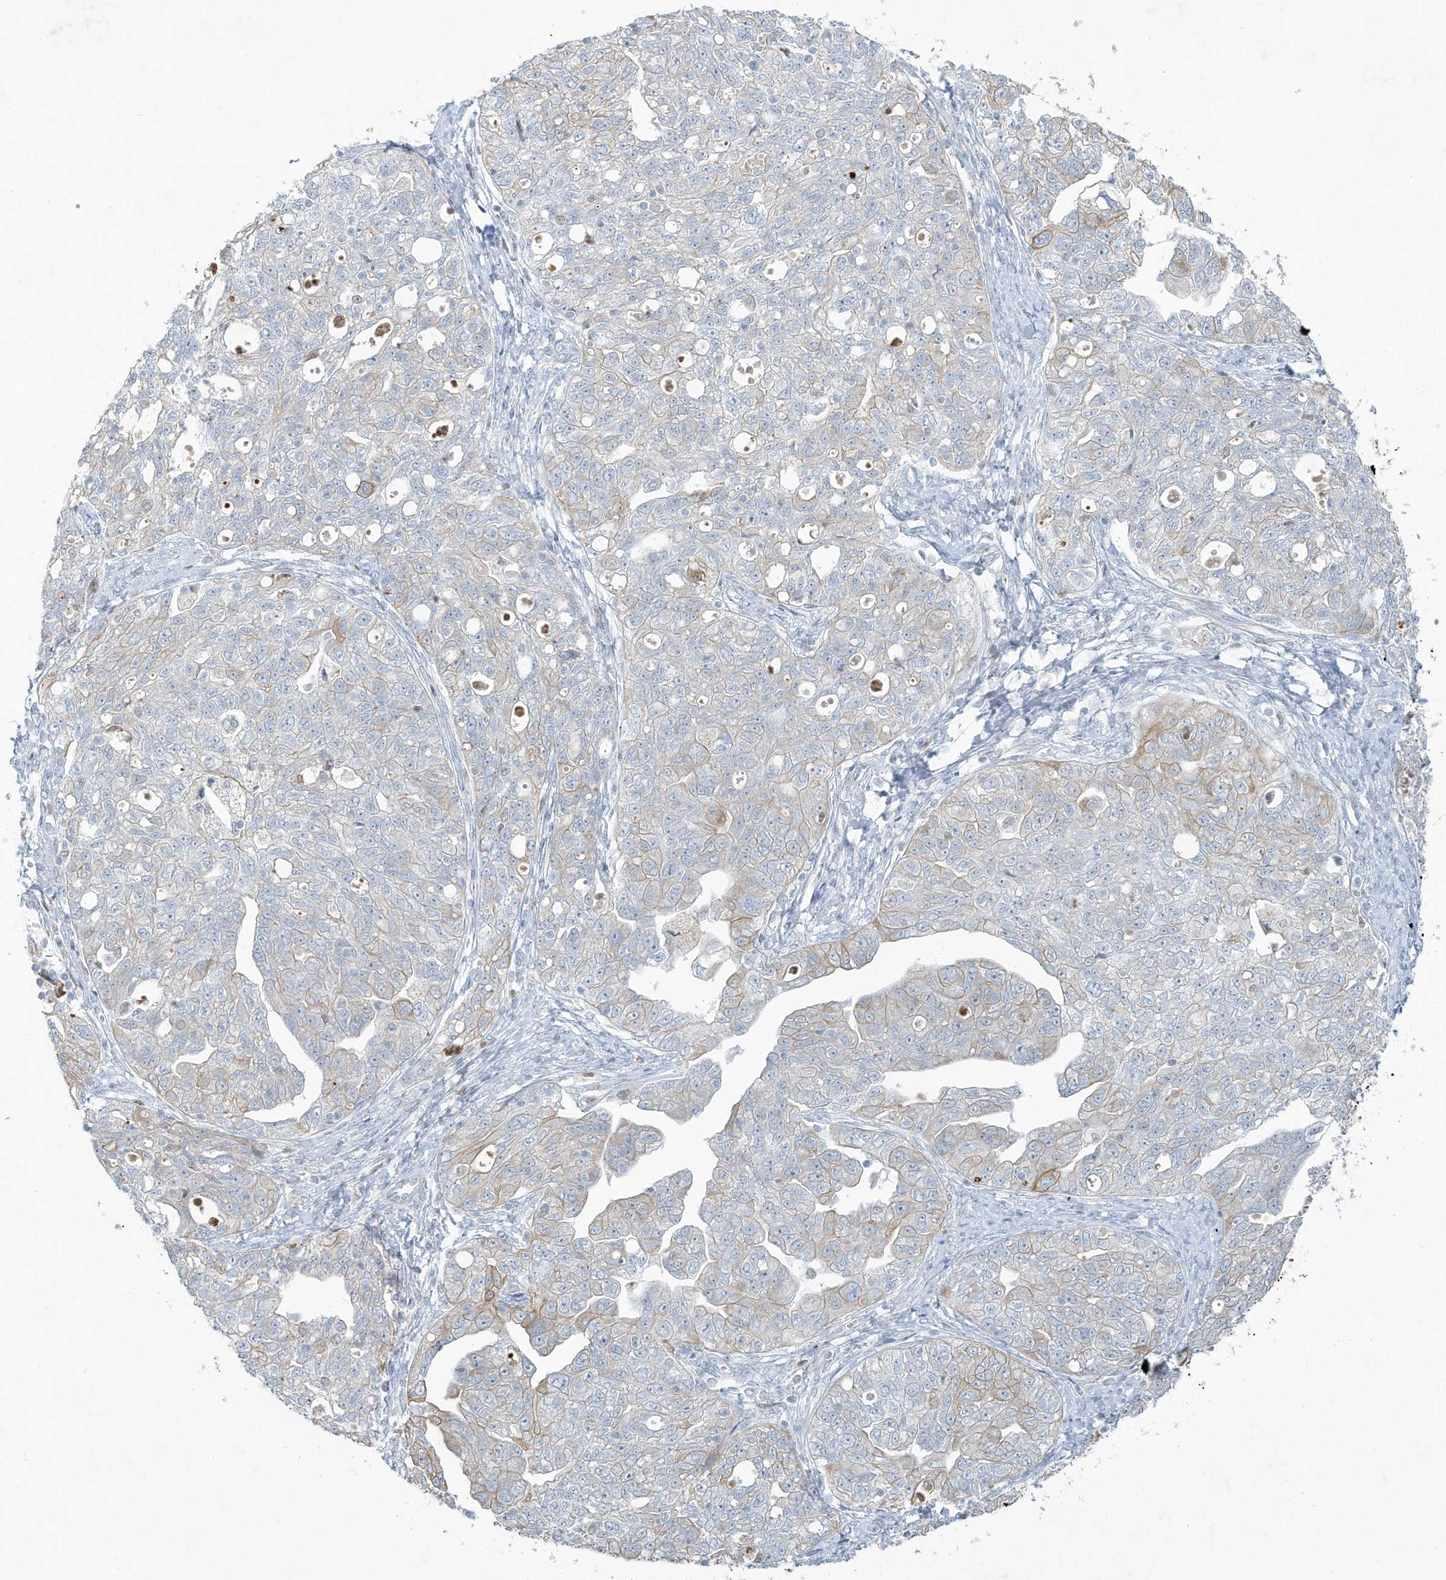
{"staining": {"intensity": "weak", "quantity": "25%-75%", "location": "cytoplasmic/membranous"}, "tissue": "ovarian cancer", "cell_type": "Tumor cells", "image_type": "cancer", "snomed": [{"axis": "morphology", "description": "Carcinoma, NOS"}, {"axis": "morphology", "description": "Cystadenocarcinoma, serous, NOS"}, {"axis": "topography", "description": "Ovary"}], "caption": "This is a micrograph of IHC staining of ovarian cancer, which shows weak expression in the cytoplasmic/membranous of tumor cells.", "gene": "TUBE1", "patient": {"sex": "female", "age": 69}}